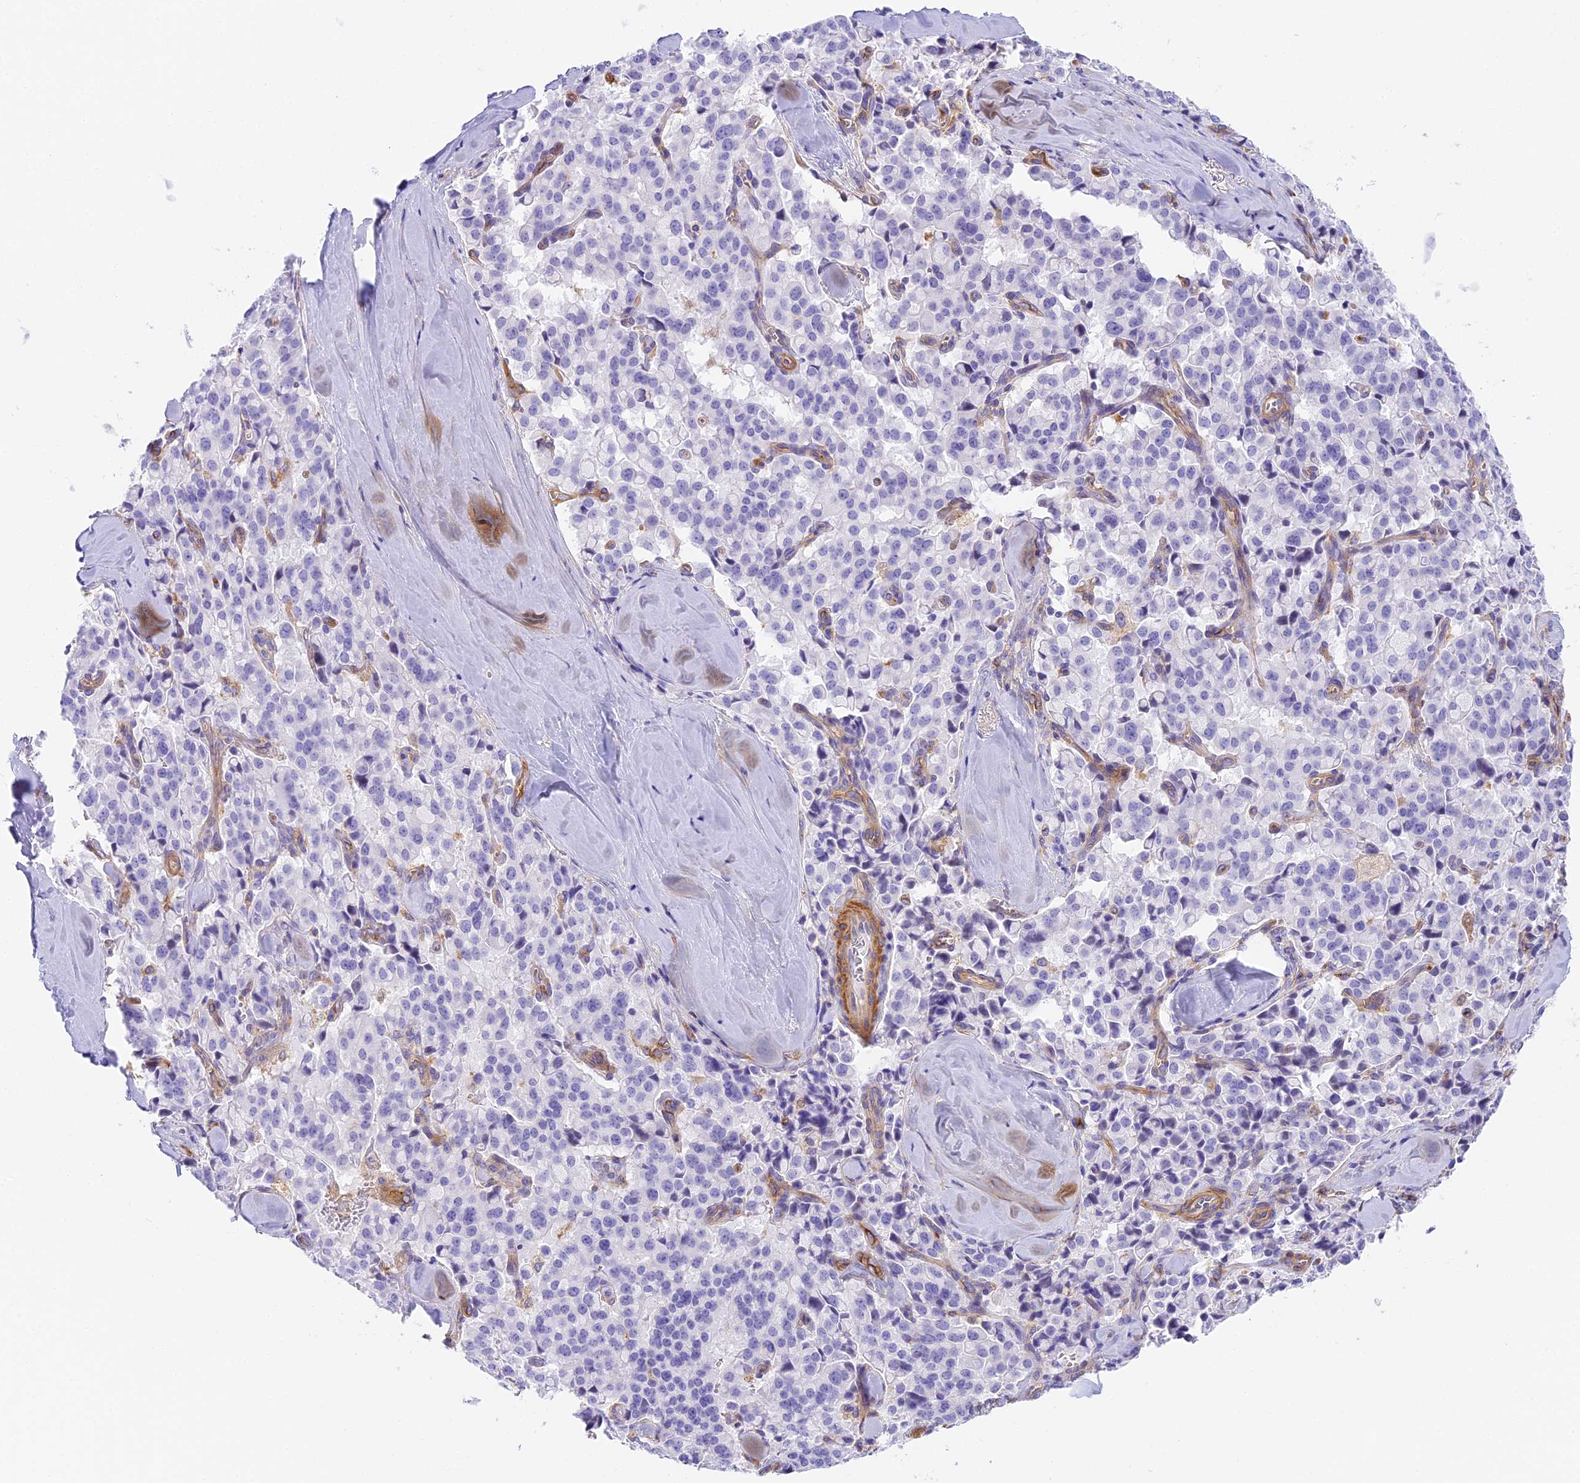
{"staining": {"intensity": "negative", "quantity": "none", "location": "none"}, "tissue": "pancreatic cancer", "cell_type": "Tumor cells", "image_type": "cancer", "snomed": [{"axis": "morphology", "description": "Adenocarcinoma, NOS"}, {"axis": "topography", "description": "Pancreas"}], "caption": "The micrograph displays no significant staining in tumor cells of pancreatic adenocarcinoma.", "gene": "HOMER3", "patient": {"sex": "male", "age": 65}}